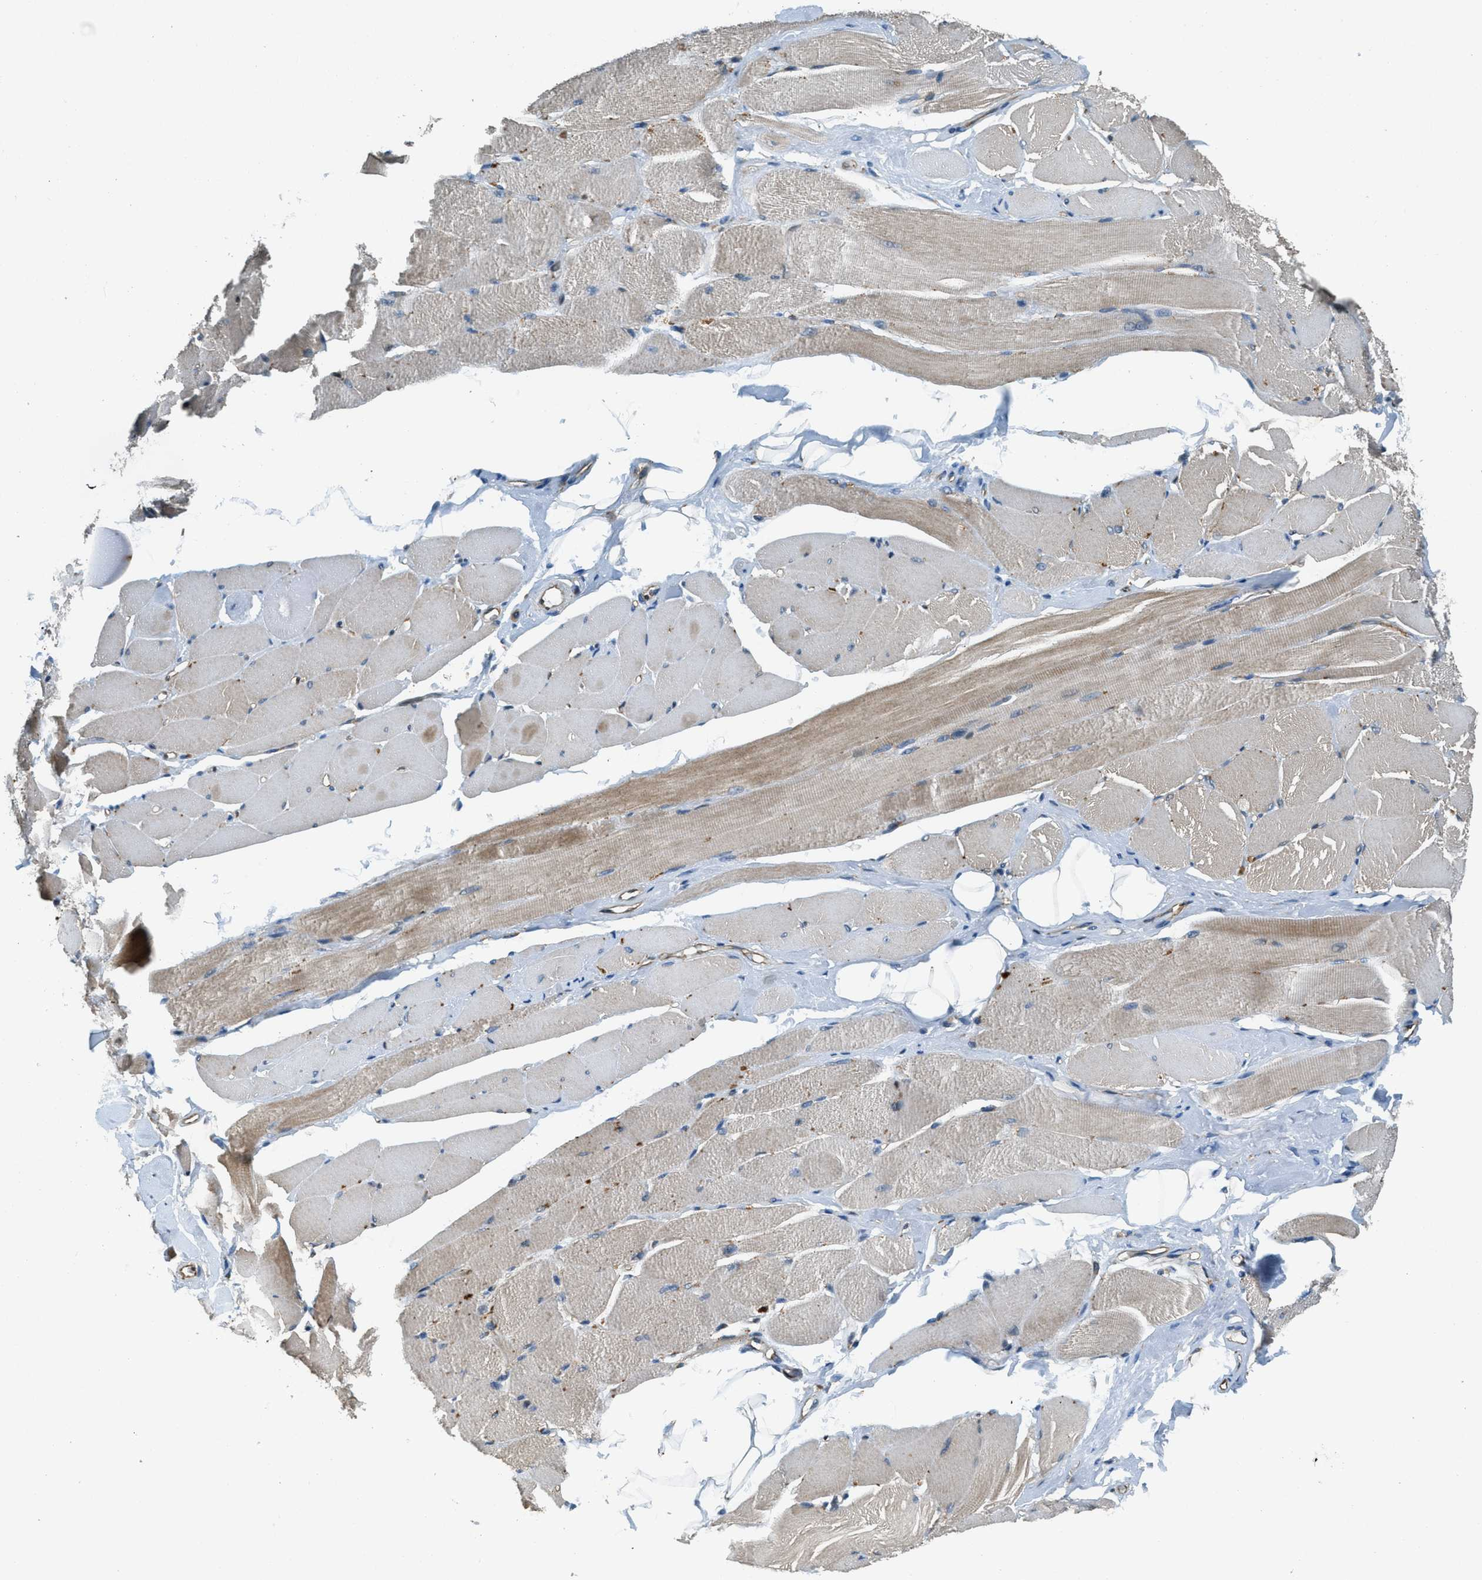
{"staining": {"intensity": "moderate", "quantity": "25%-75%", "location": "cytoplasmic/membranous"}, "tissue": "skeletal muscle", "cell_type": "Myocytes", "image_type": "normal", "snomed": [{"axis": "morphology", "description": "Normal tissue, NOS"}, {"axis": "topography", "description": "Skeletal muscle"}, {"axis": "topography", "description": "Peripheral nerve tissue"}], "caption": "Skeletal muscle stained for a protein displays moderate cytoplasmic/membranous positivity in myocytes. Immunohistochemistry stains the protein of interest in brown and the nuclei are stained blue.", "gene": "GIMAP8", "patient": {"sex": "female", "age": 84}}